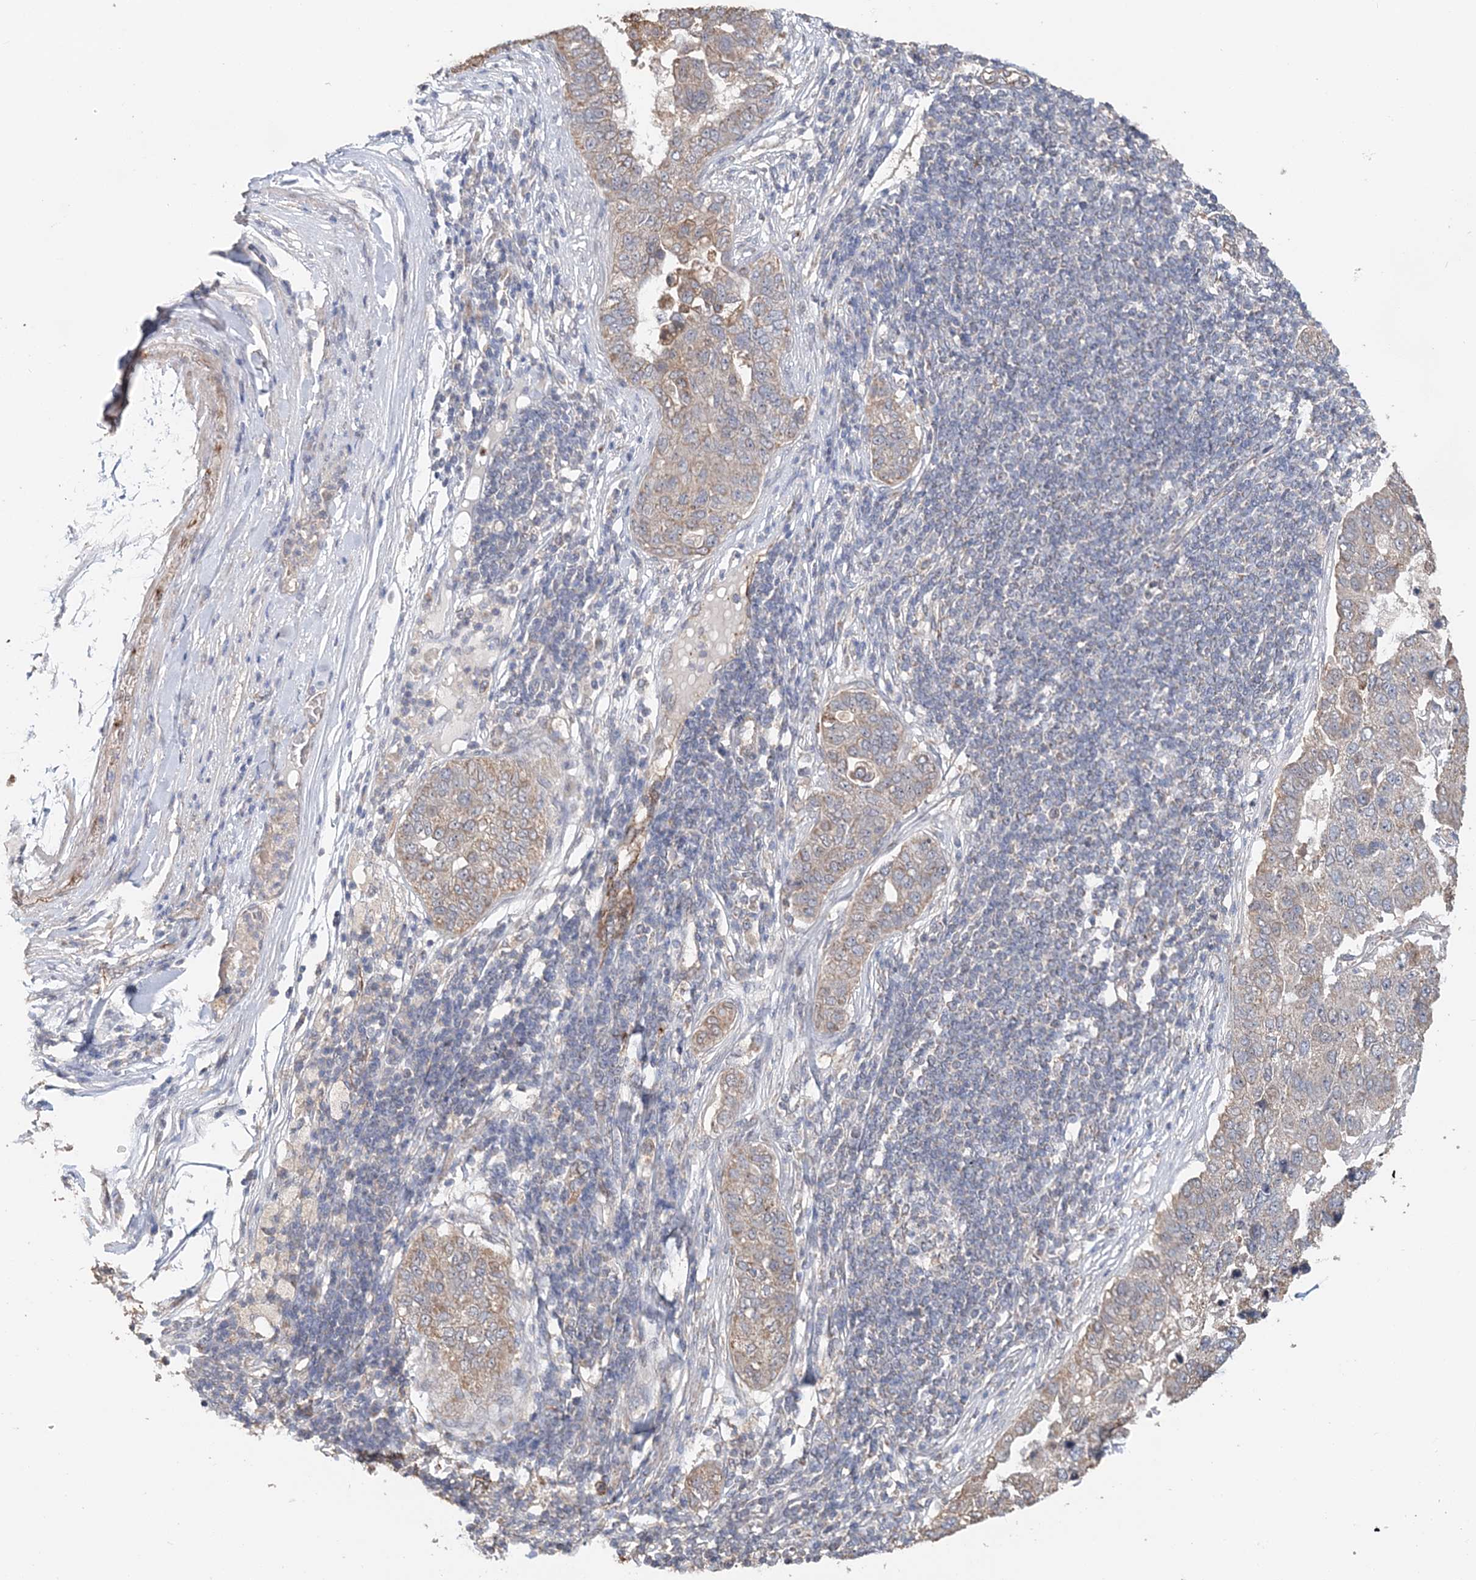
{"staining": {"intensity": "weak", "quantity": "25%-75%", "location": "cytoplasmic/membranous"}, "tissue": "pancreatic cancer", "cell_type": "Tumor cells", "image_type": "cancer", "snomed": [{"axis": "morphology", "description": "Adenocarcinoma, NOS"}, {"axis": "topography", "description": "Pancreas"}], "caption": "Protein expression analysis of pancreatic cancer demonstrates weak cytoplasmic/membranous expression in about 25%-75% of tumor cells.", "gene": "FBXO38", "patient": {"sex": "female", "age": 61}}